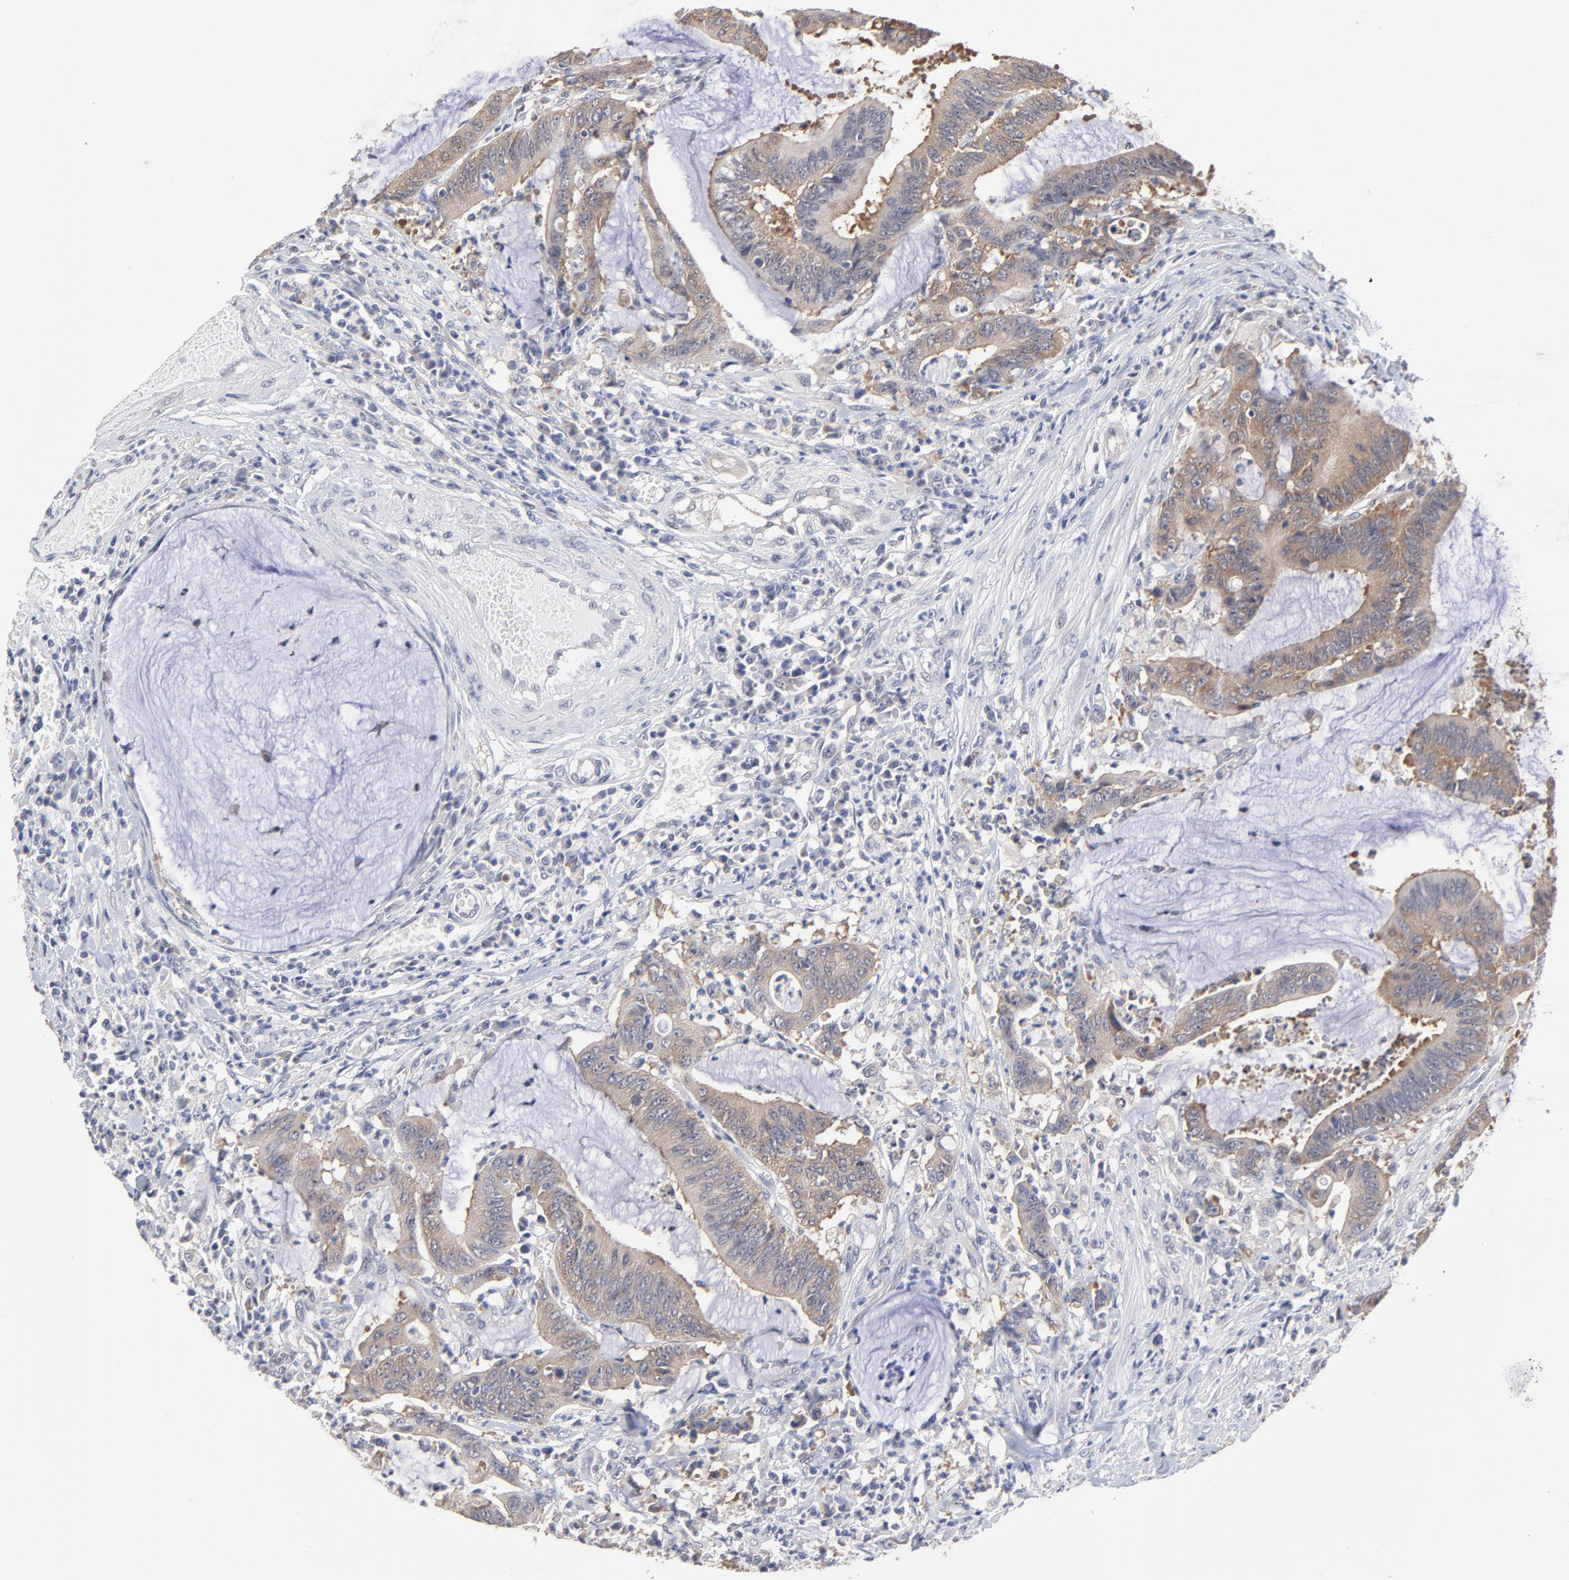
{"staining": {"intensity": "moderate", "quantity": ">75%", "location": "cytoplasmic/membranous"}, "tissue": "colorectal cancer", "cell_type": "Tumor cells", "image_type": "cancer", "snomed": [{"axis": "morphology", "description": "Adenocarcinoma, NOS"}, {"axis": "topography", "description": "Rectum"}], "caption": "Colorectal adenocarcinoma tissue demonstrates moderate cytoplasmic/membranous positivity in approximately >75% of tumor cells, visualized by immunohistochemistry.", "gene": "CCT2", "patient": {"sex": "female", "age": 66}}